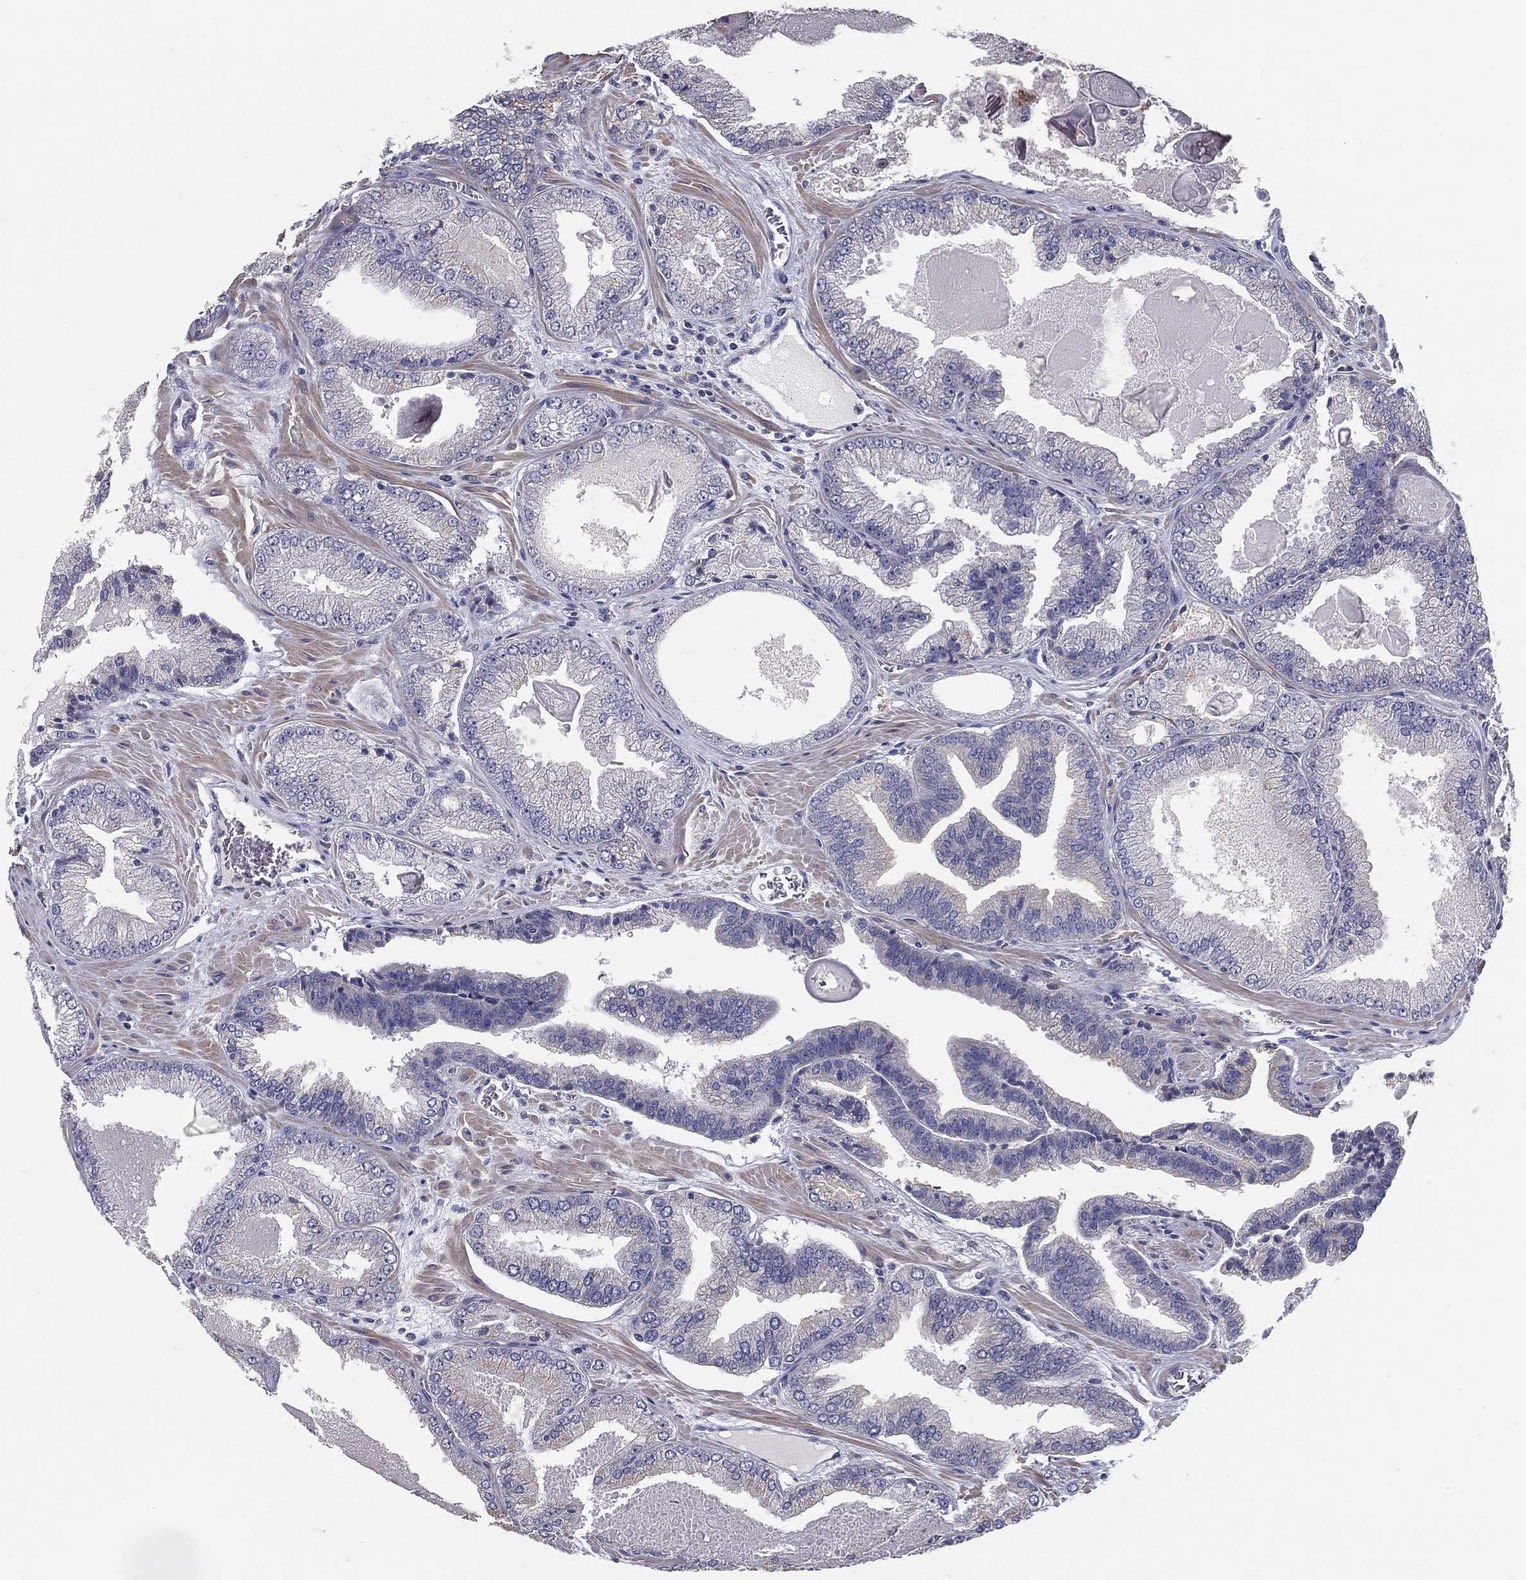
{"staining": {"intensity": "negative", "quantity": "none", "location": "none"}, "tissue": "prostate cancer", "cell_type": "Tumor cells", "image_type": "cancer", "snomed": [{"axis": "morphology", "description": "Adenocarcinoma, Low grade"}, {"axis": "topography", "description": "Prostate"}], "caption": "This photomicrograph is of prostate cancer (adenocarcinoma (low-grade)) stained with IHC to label a protein in brown with the nuclei are counter-stained blue. There is no positivity in tumor cells.", "gene": "PCSK1", "patient": {"sex": "male", "age": 72}}